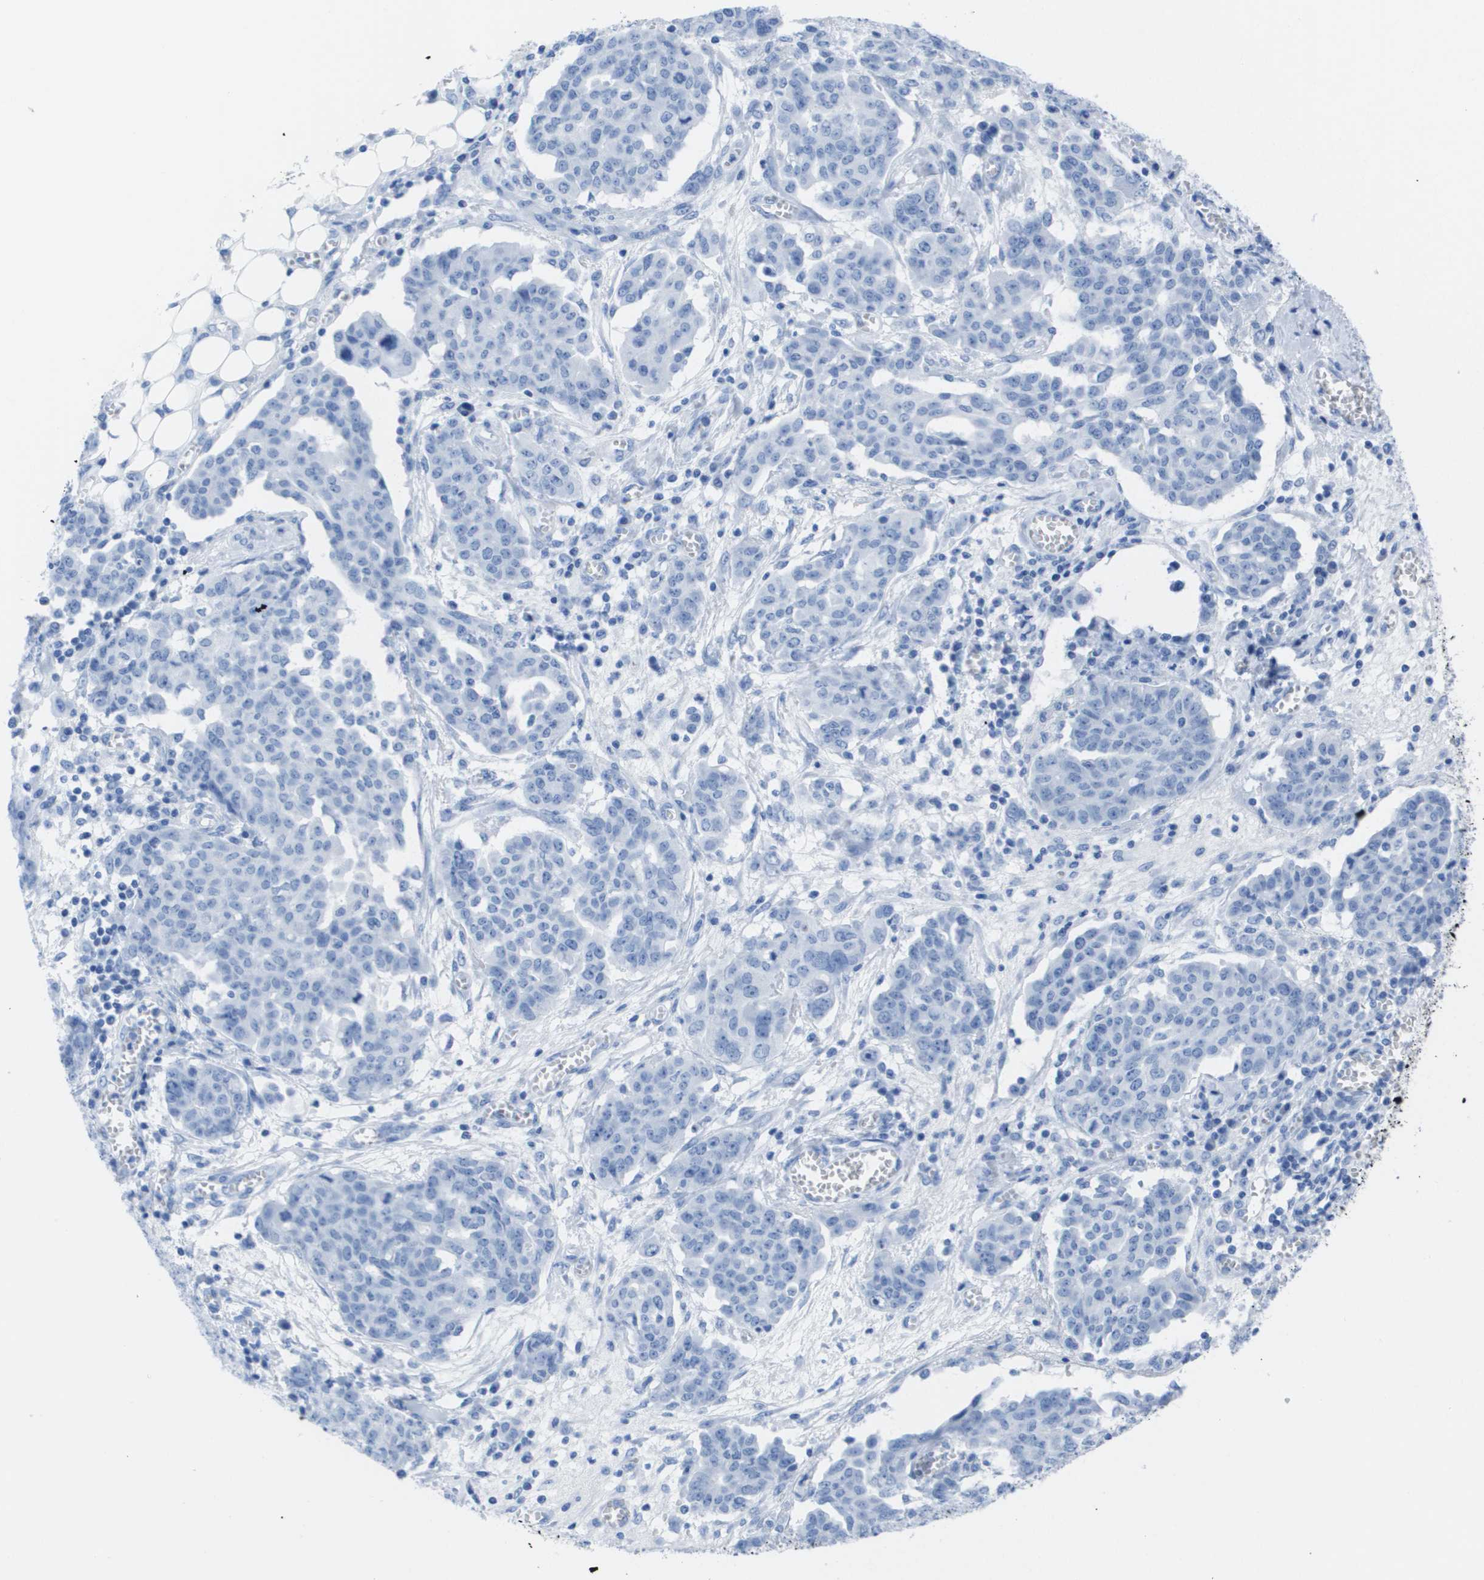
{"staining": {"intensity": "negative", "quantity": "none", "location": "none"}, "tissue": "ovarian cancer", "cell_type": "Tumor cells", "image_type": "cancer", "snomed": [{"axis": "morphology", "description": "Cystadenocarcinoma, serous, NOS"}, {"axis": "topography", "description": "Soft tissue"}, {"axis": "topography", "description": "Ovary"}], "caption": "DAB (3,3'-diaminobenzidine) immunohistochemical staining of serous cystadenocarcinoma (ovarian) displays no significant staining in tumor cells.", "gene": "KCNA3", "patient": {"sex": "female", "age": 57}}